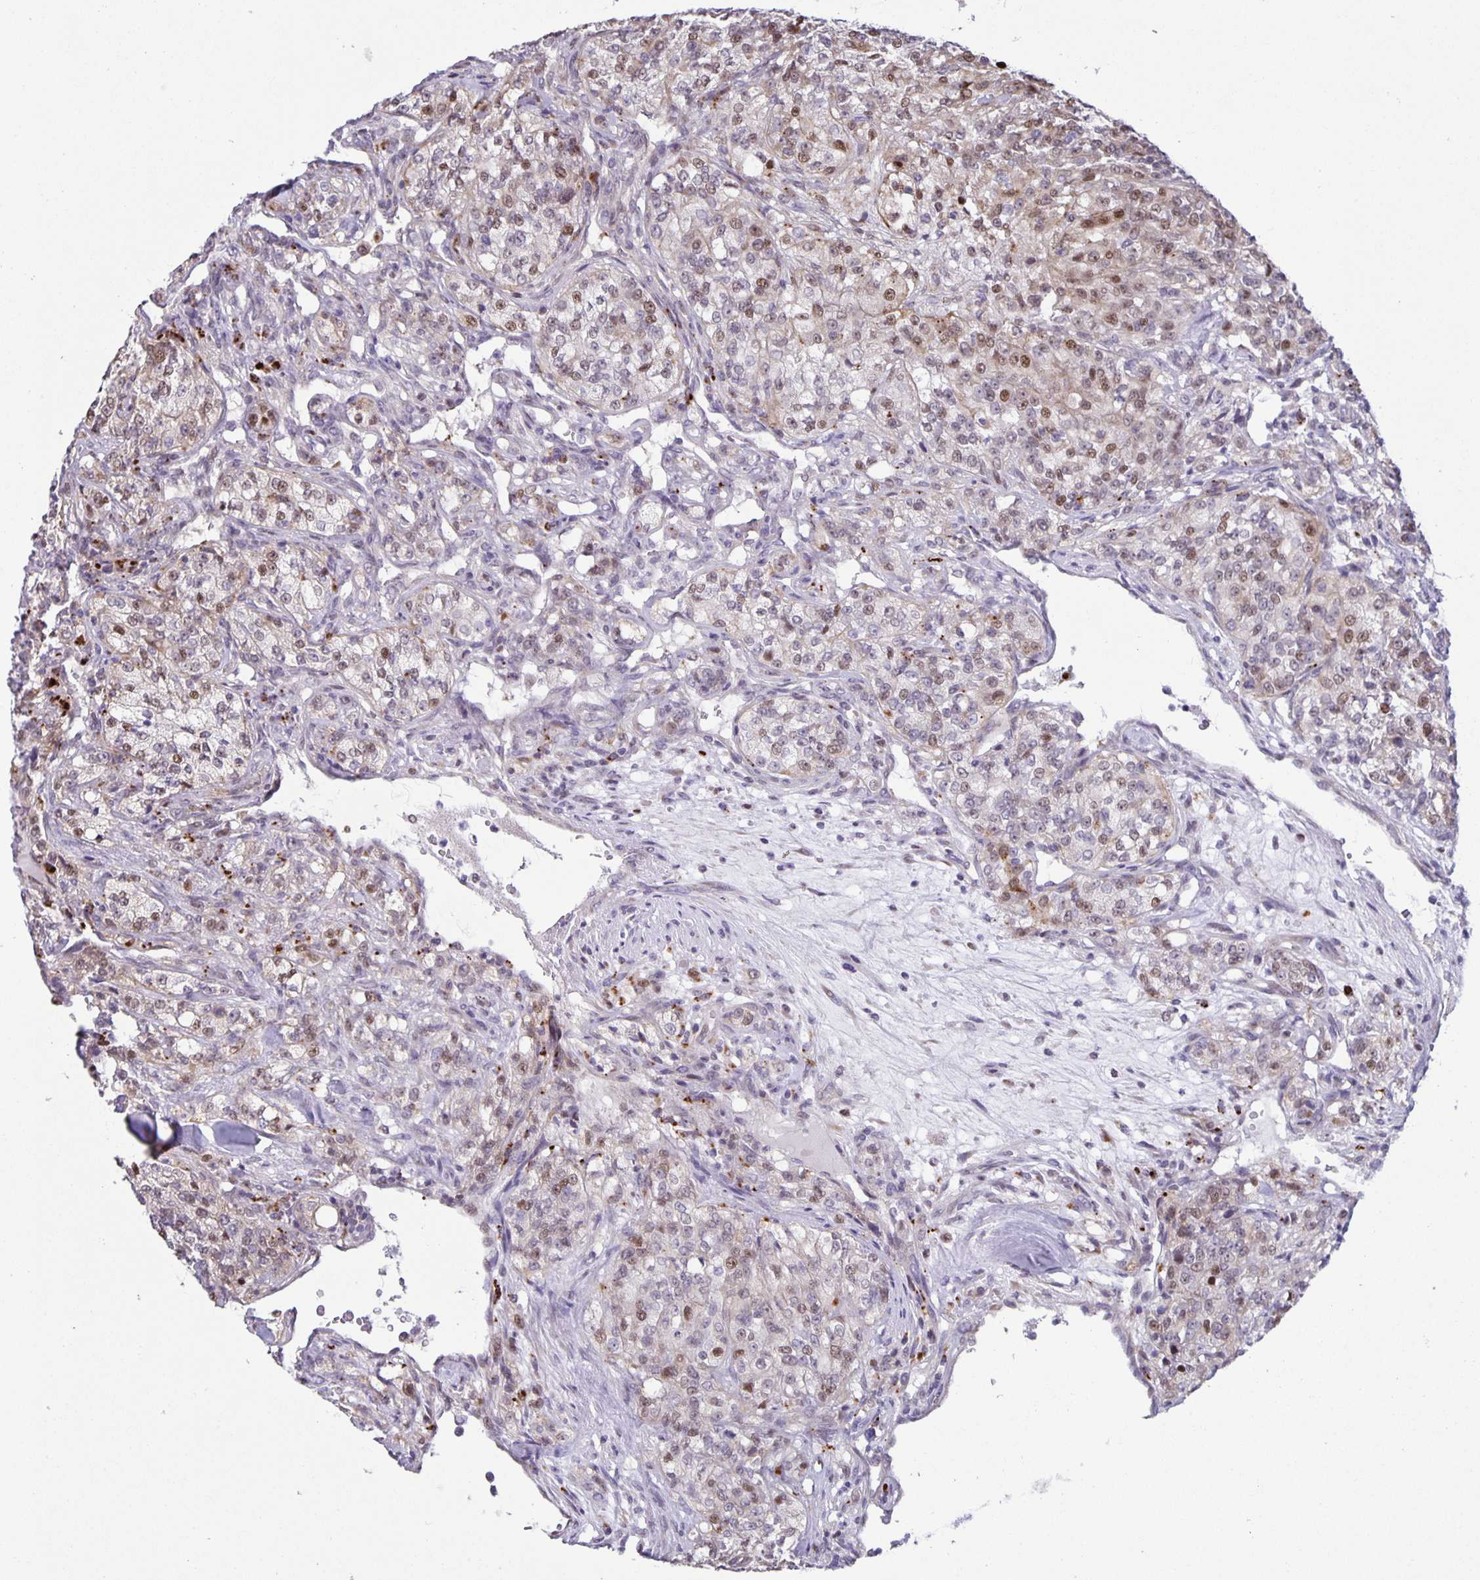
{"staining": {"intensity": "moderate", "quantity": "<25%", "location": "nuclear"}, "tissue": "renal cancer", "cell_type": "Tumor cells", "image_type": "cancer", "snomed": [{"axis": "morphology", "description": "Adenocarcinoma, NOS"}, {"axis": "topography", "description": "Kidney"}], "caption": "Immunohistochemical staining of renal adenocarcinoma demonstrates low levels of moderate nuclear positivity in about <25% of tumor cells.", "gene": "MAPK12", "patient": {"sex": "female", "age": 63}}